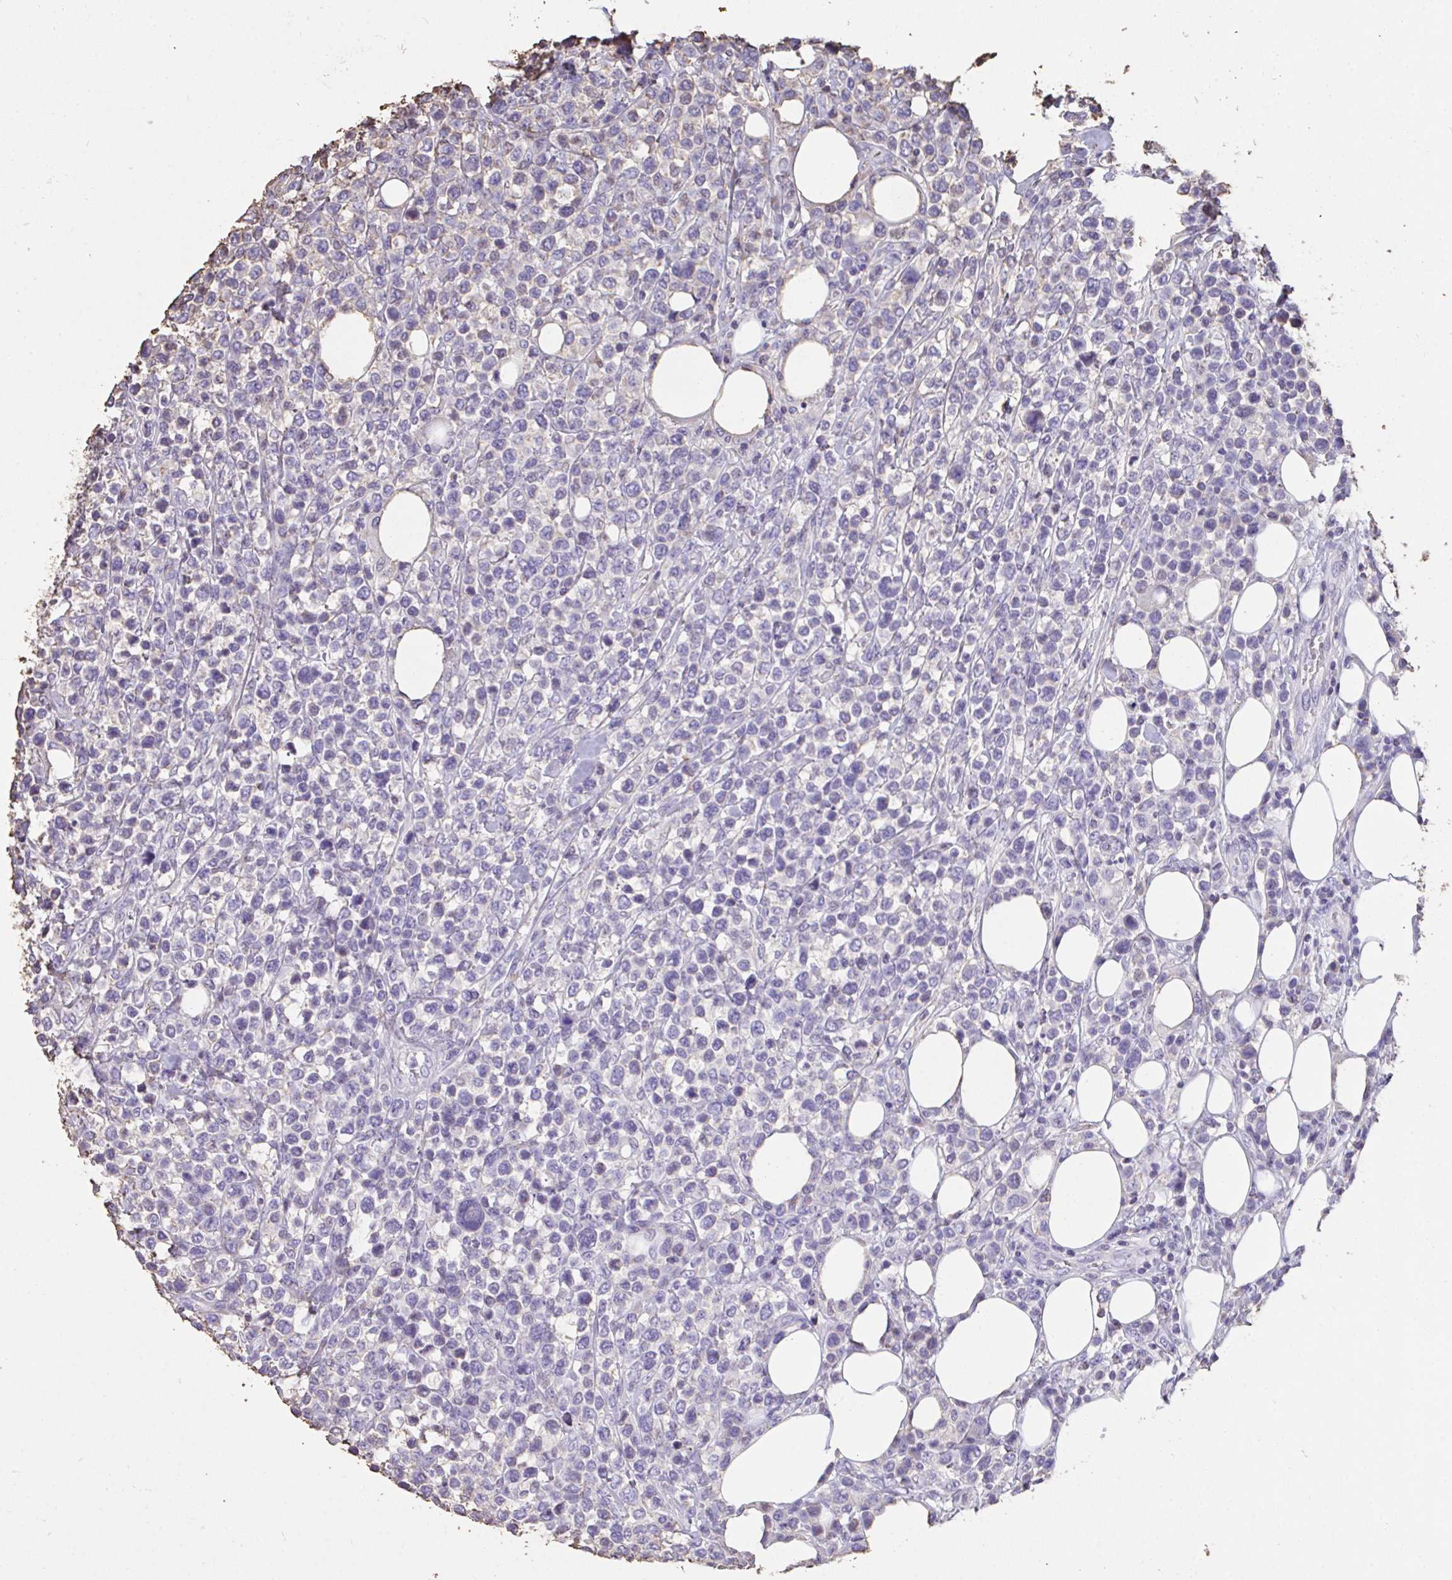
{"staining": {"intensity": "negative", "quantity": "none", "location": "none"}, "tissue": "lymphoma", "cell_type": "Tumor cells", "image_type": "cancer", "snomed": [{"axis": "morphology", "description": "Malignant lymphoma, non-Hodgkin's type, High grade"}, {"axis": "topography", "description": "Soft tissue"}], "caption": "Immunohistochemistry (IHC) of human high-grade malignant lymphoma, non-Hodgkin's type displays no expression in tumor cells.", "gene": "IL23R", "patient": {"sex": "female", "age": 56}}